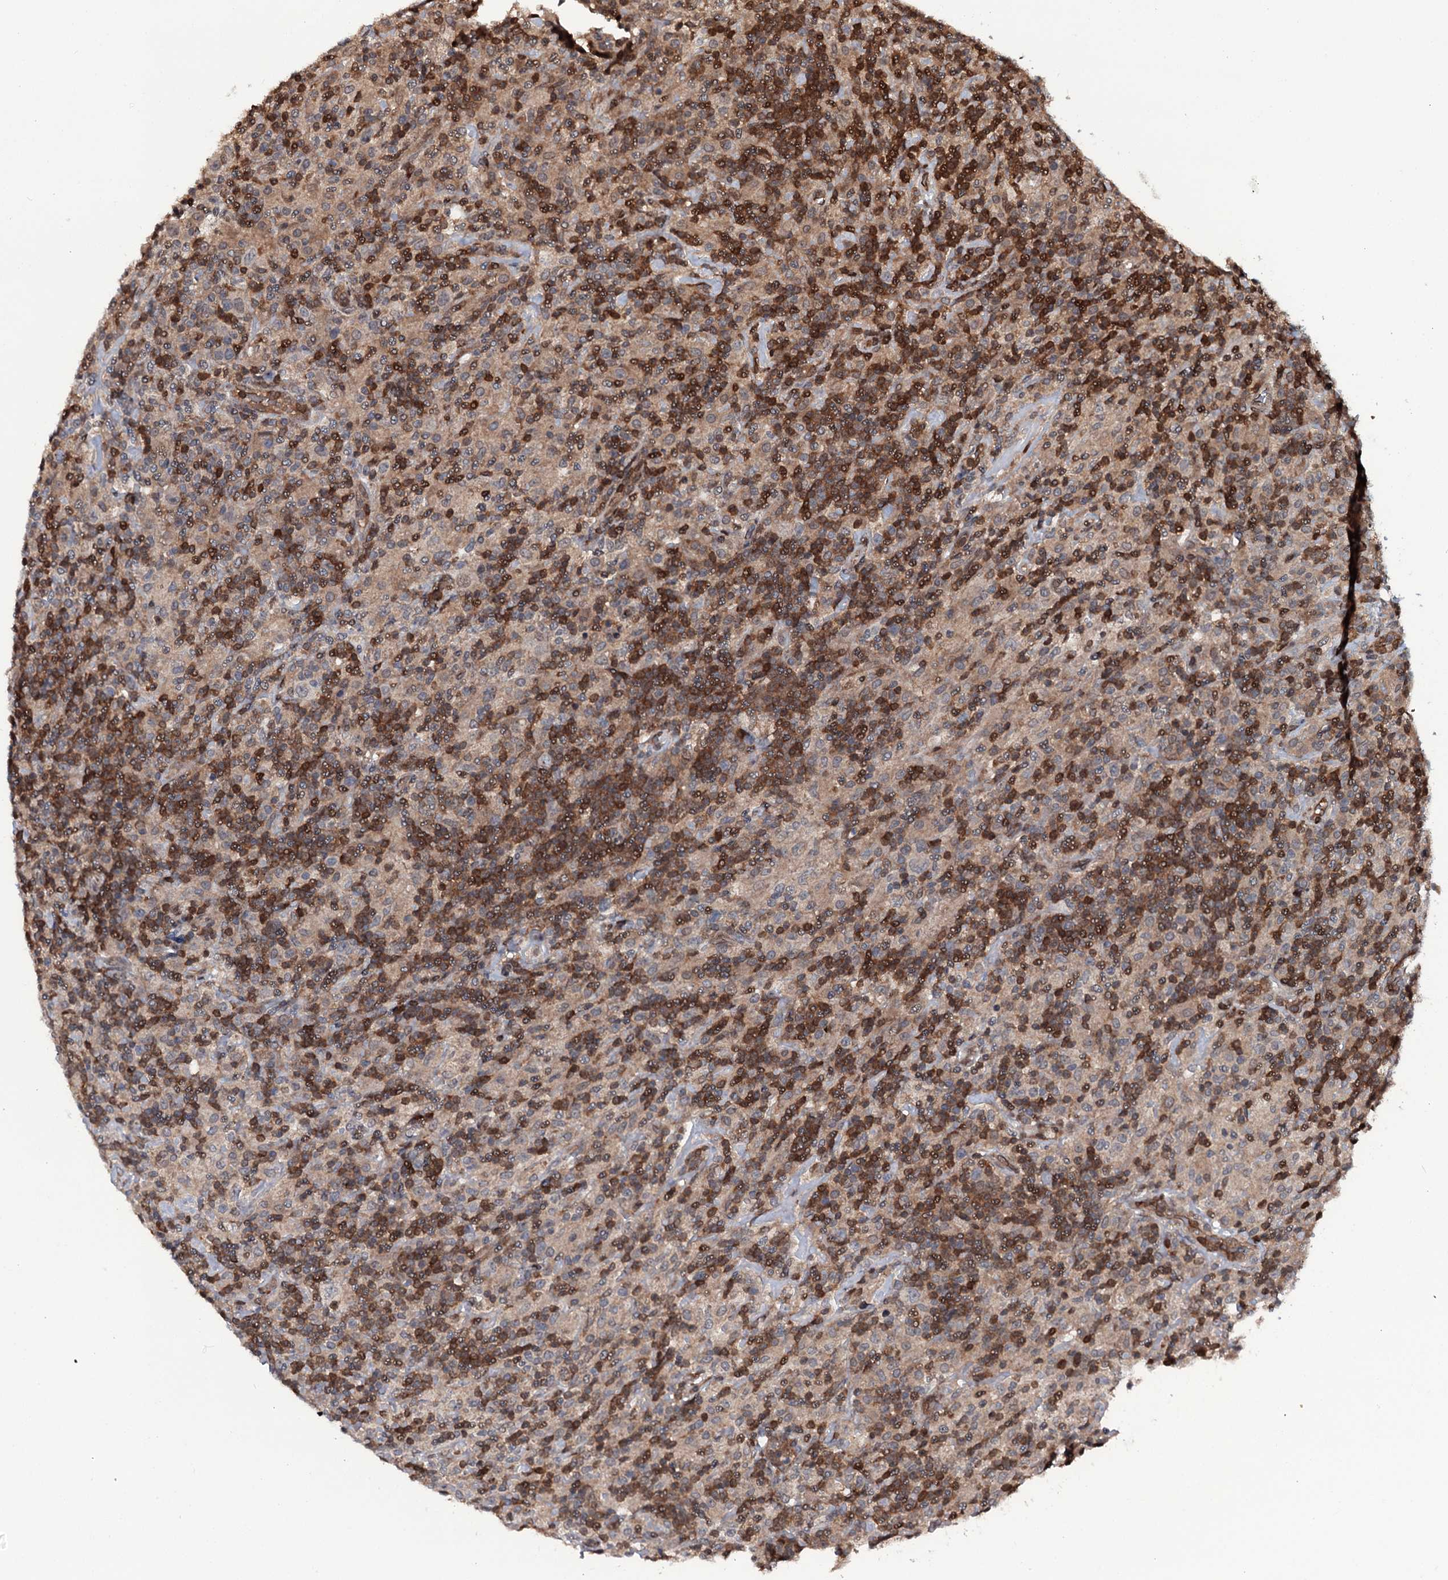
{"staining": {"intensity": "negative", "quantity": "none", "location": "none"}, "tissue": "lymphoma", "cell_type": "Tumor cells", "image_type": "cancer", "snomed": [{"axis": "morphology", "description": "Hodgkin's disease, NOS"}, {"axis": "topography", "description": "Lymph node"}], "caption": "Lymphoma was stained to show a protein in brown. There is no significant expression in tumor cells.", "gene": "HDDC3", "patient": {"sex": "male", "age": 70}}